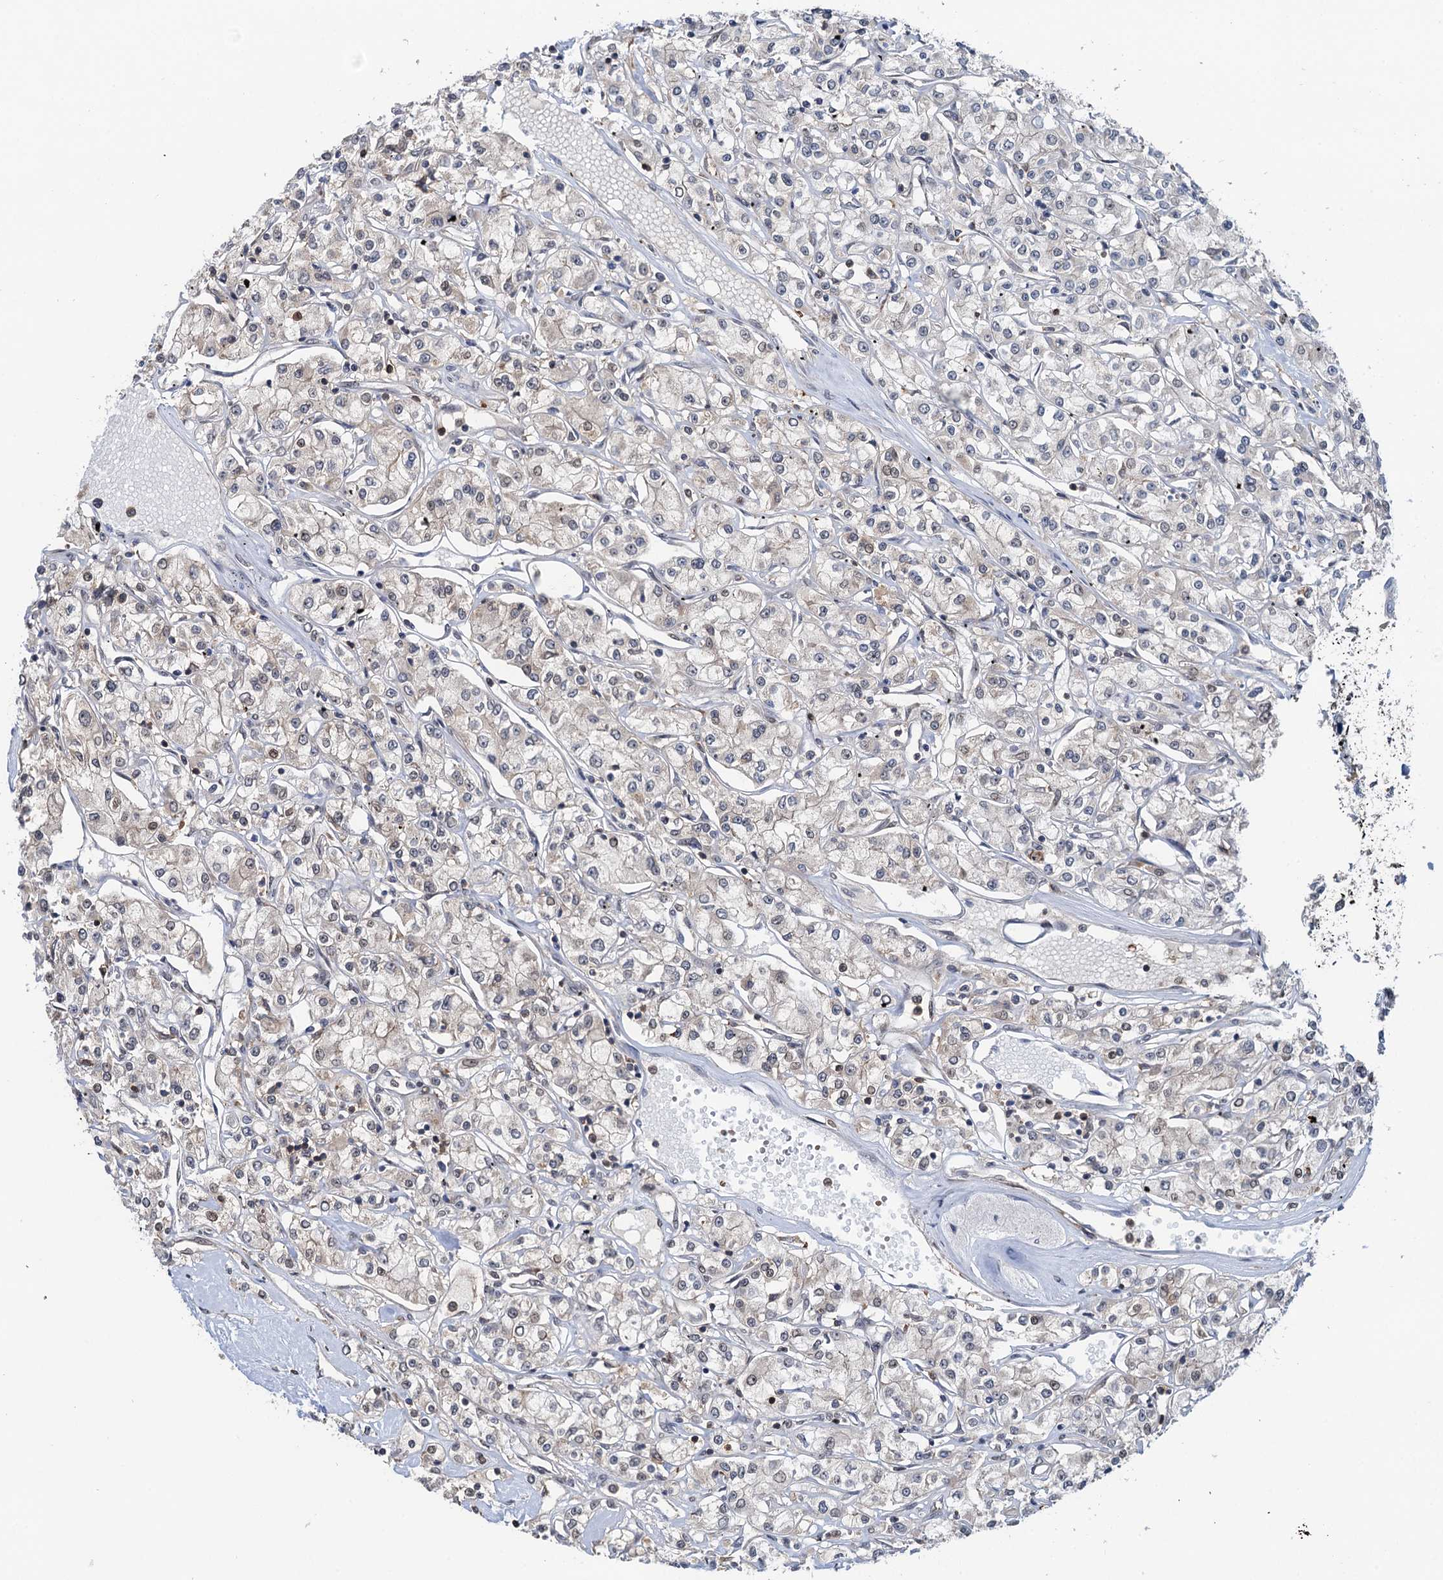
{"staining": {"intensity": "weak", "quantity": "<25%", "location": "nuclear"}, "tissue": "renal cancer", "cell_type": "Tumor cells", "image_type": "cancer", "snomed": [{"axis": "morphology", "description": "Adenocarcinoma, NOS"}, {"axis": "topography", "description": "Kidney"}], "caption": "Tumor cells are negative for brown protein staining in renal cancer (adenocarcinoma).", "gene": "ZNF609", "patient": {"sex": "female", "age": 59}}